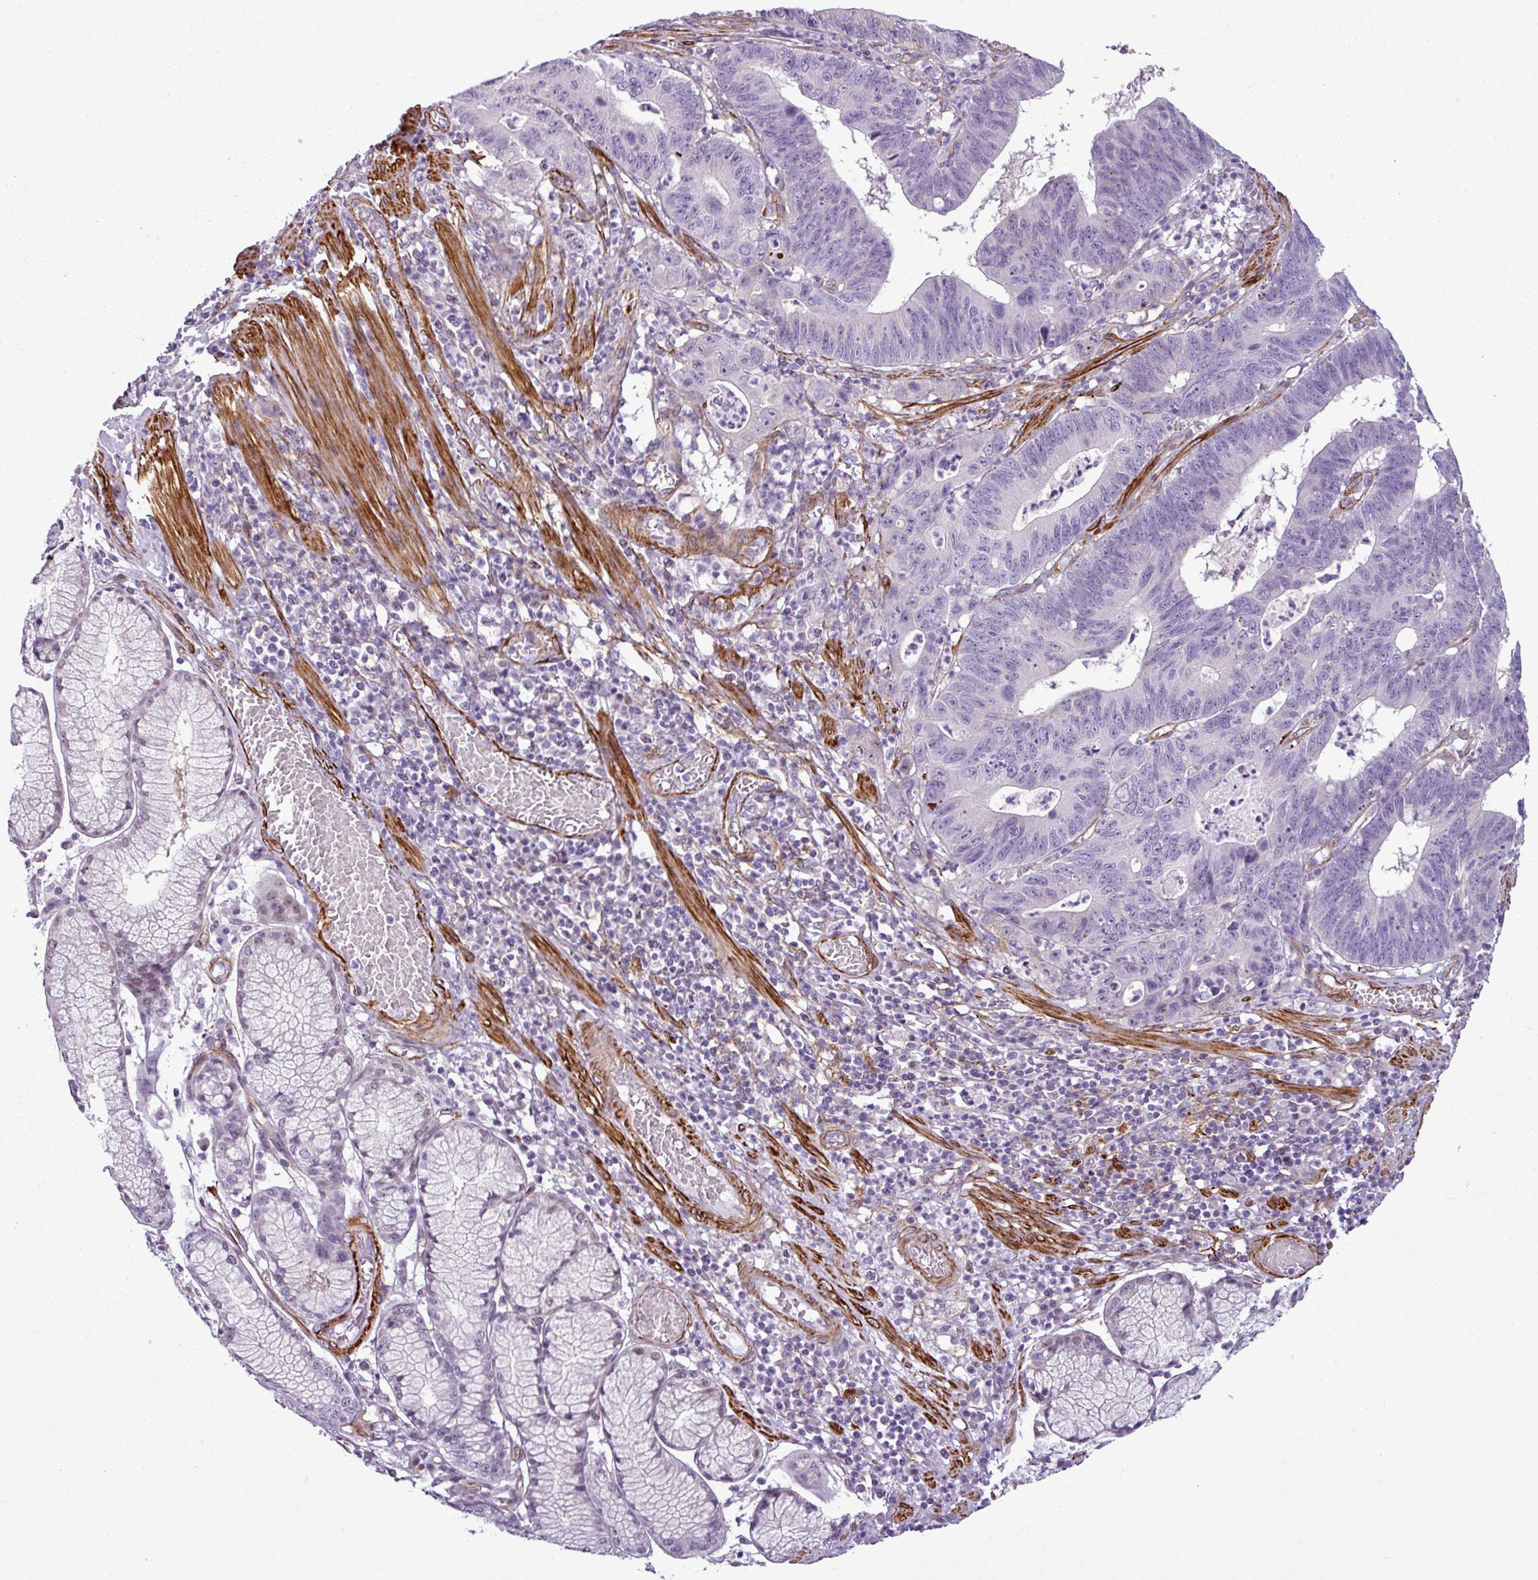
{"staining": {"intensity": "negative", "quantity": "none", "location": "none"}, "tissue": "stomach cancer", "cell_type": "Tumor cells", "image_type": "cancer", "snomed": [{"axis": "morphology", "description": "Adenocarcinoma, NOS"}, {"axis": "topography", "description": "Stomach"}], "caption": "A high-resolution photomicrograph shows immunohistochemistry (IHC) staining of stomach cancer (adenocarcinoma), which exhibits no significant expression in tumor cells.", "gene": "ATP10A", "patient": {"sex": "male", "age": 59}}